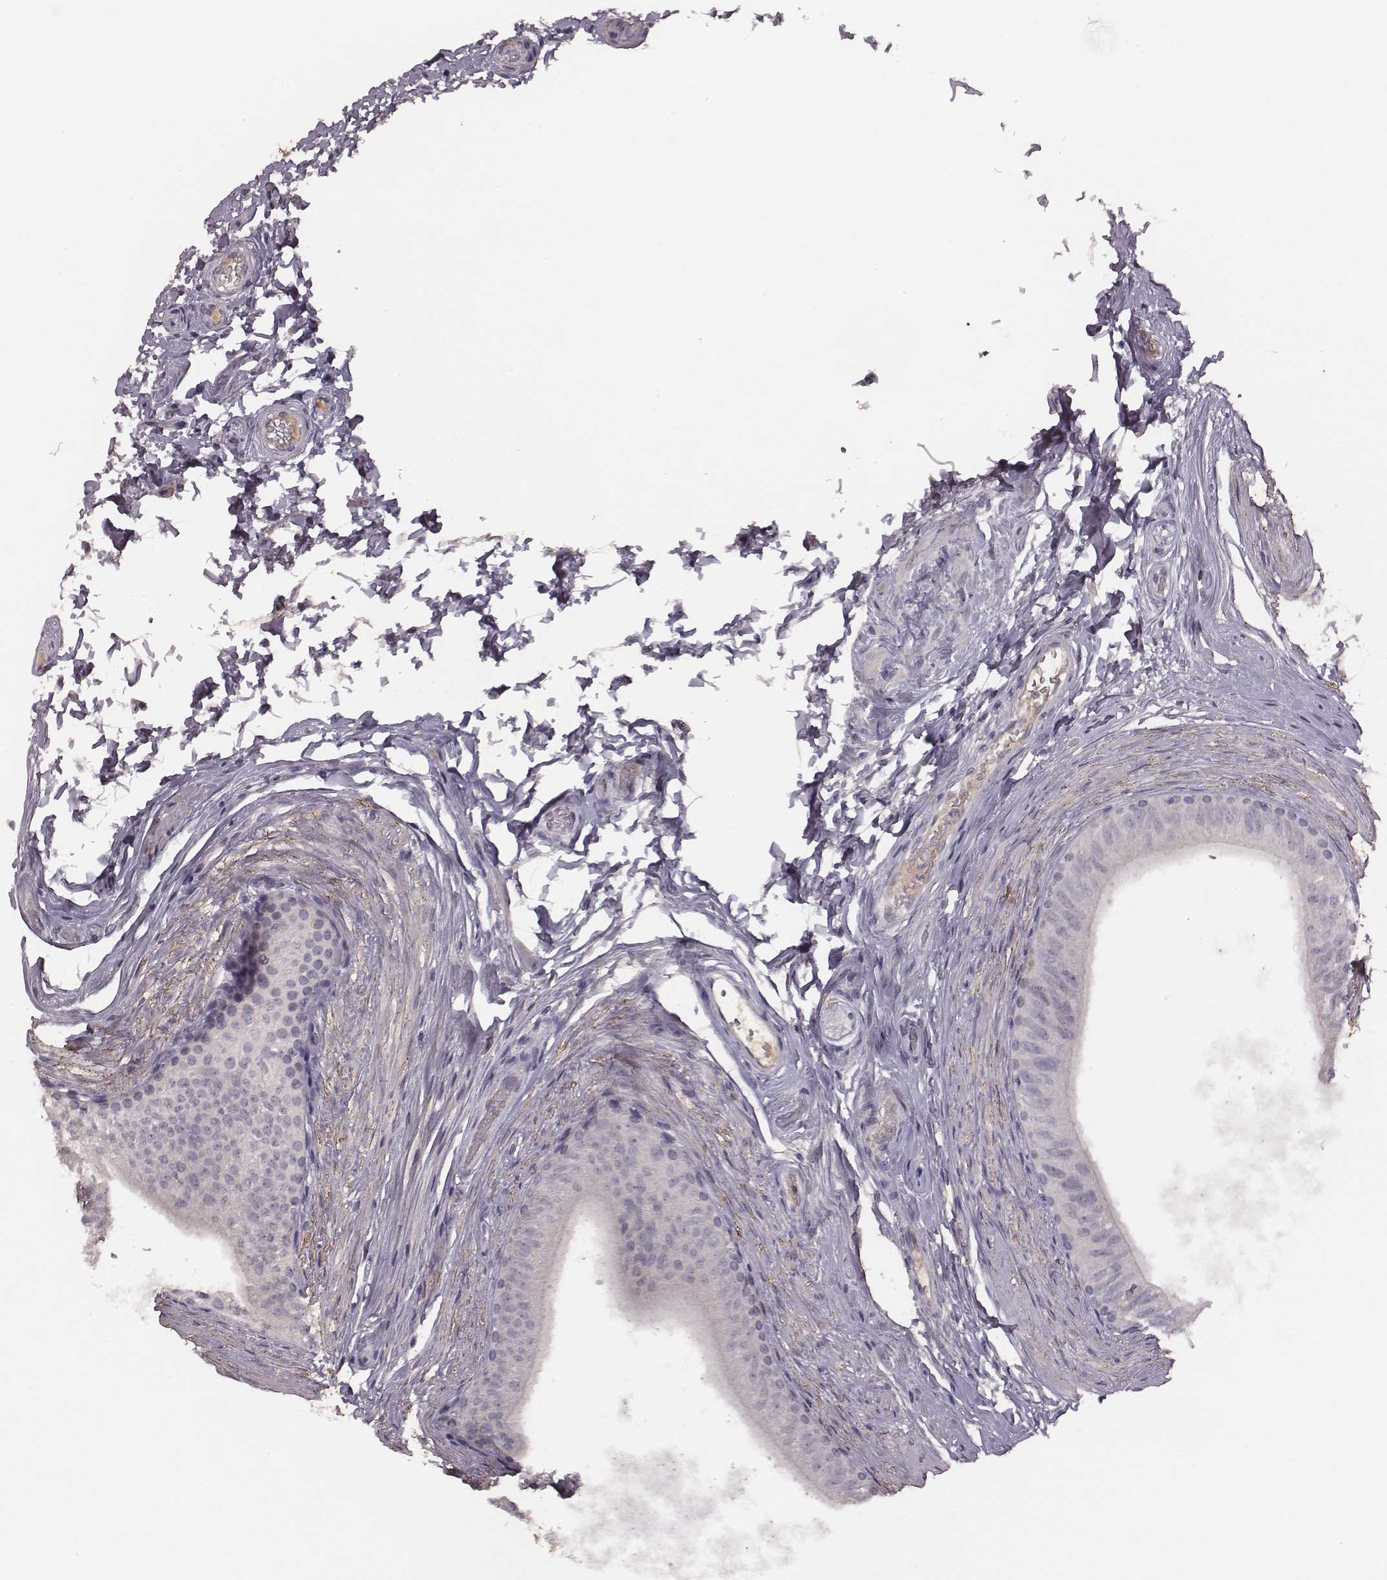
{"staining": {"intensity": "negative", "quantity": "none", "location": "none"}, "tissue": "epididymis", "cell_type": "Glandular cells", "image_type": "normal", "snomed": [{"axis": "morphology", "description": "Normal tissue, NOS"}, {"axis": "topography", "description": "Epididymis"}], "caption": "Immunohistochemistry (IHC) micrograph of normal epididymis: human epididymis stained with DAB (3,3'-diaminobenzidine) exhibits no significant protein expression in glandular cells. (Stains: DAB (3,3'-diaminobenzidine) immunohistochemistry (IHC) with hematoxylin counter stain, Microscopy: brightfield microscopy at high magnification).", "gene": "SLC22A6", "patient": {"sex": "male", "age": 36}}